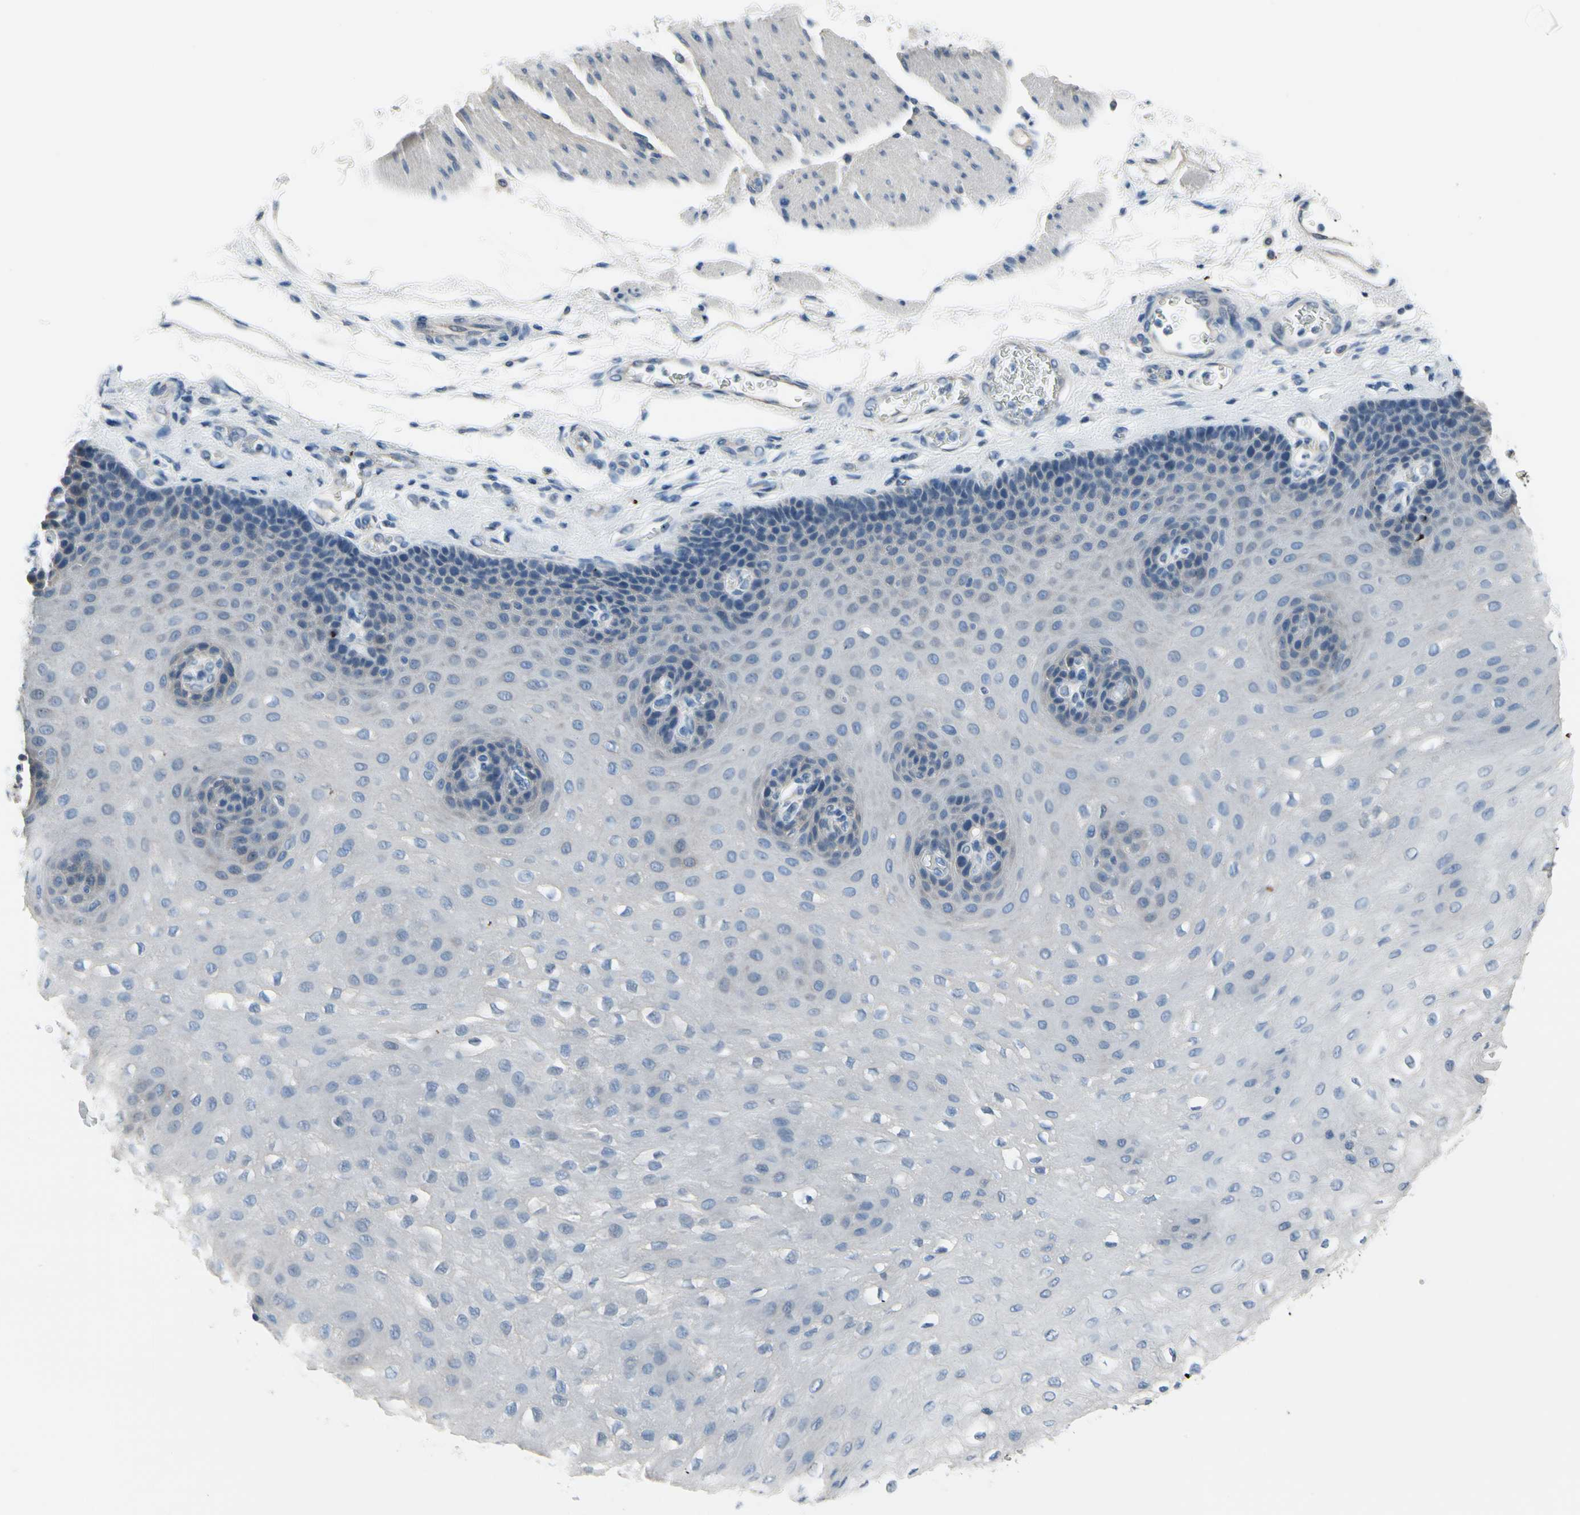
{"staining": {"intensity": "negative", "quantity": "none", "location": "none"}, "tissue": "esophagus", "cell_type": "Squamous epithelial cells", "image_type": "normal", "snomed": [{"axis": "morphology", "description": "Normal tissue, NOS"}, {"axis": "topography", "description": "Esophagus"}], "caption": "An immunohistochemistry image of unremarkable esophagus is shown. There is no staining in squamous epithelial cells of esophagus. Brightfield microscopy of immunohistochemistry stained with DAB (3,3'-diaminobenzidine) (brown) and hematoxylin (blue), captured at high magnification.", "gene": "MUC5B", "patient": {"sex": "female", "age": 72}}